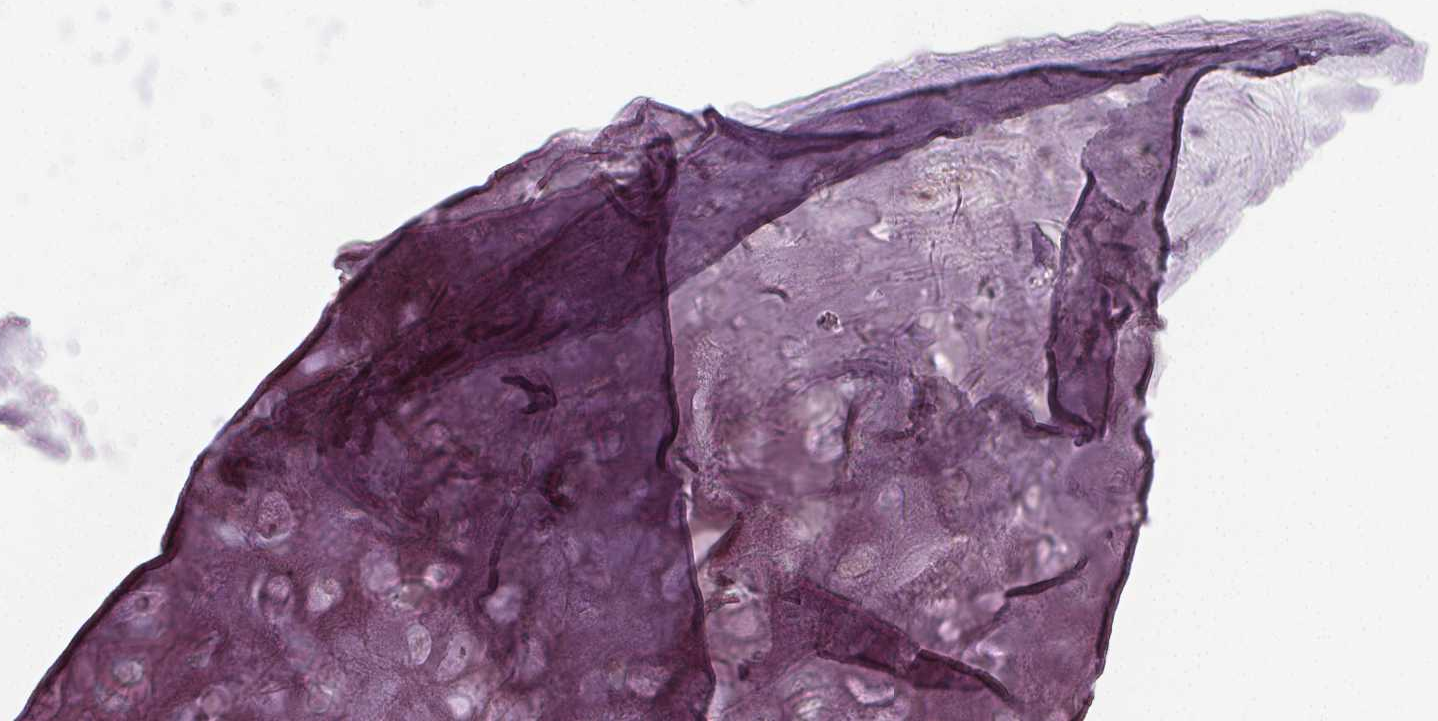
{"staining": {"intensity": "negative", "quantity": "none", "location": "none"}, "tissue": "adipose tissue", "cell_type": "Adipocytes", "image_type": "normal", "snomed": [{"axis": "morphology", "description": "Normal tissue, NOS"}, {"axis": "topography", "description": "Cartilage tissue"}], "caption": "Immunohistochemical staining of unremarkable adipose tissue reveals no significant staining in adipocytes.", "gene": "PKP1", "patient": {"sex": "male", "age": 57}}